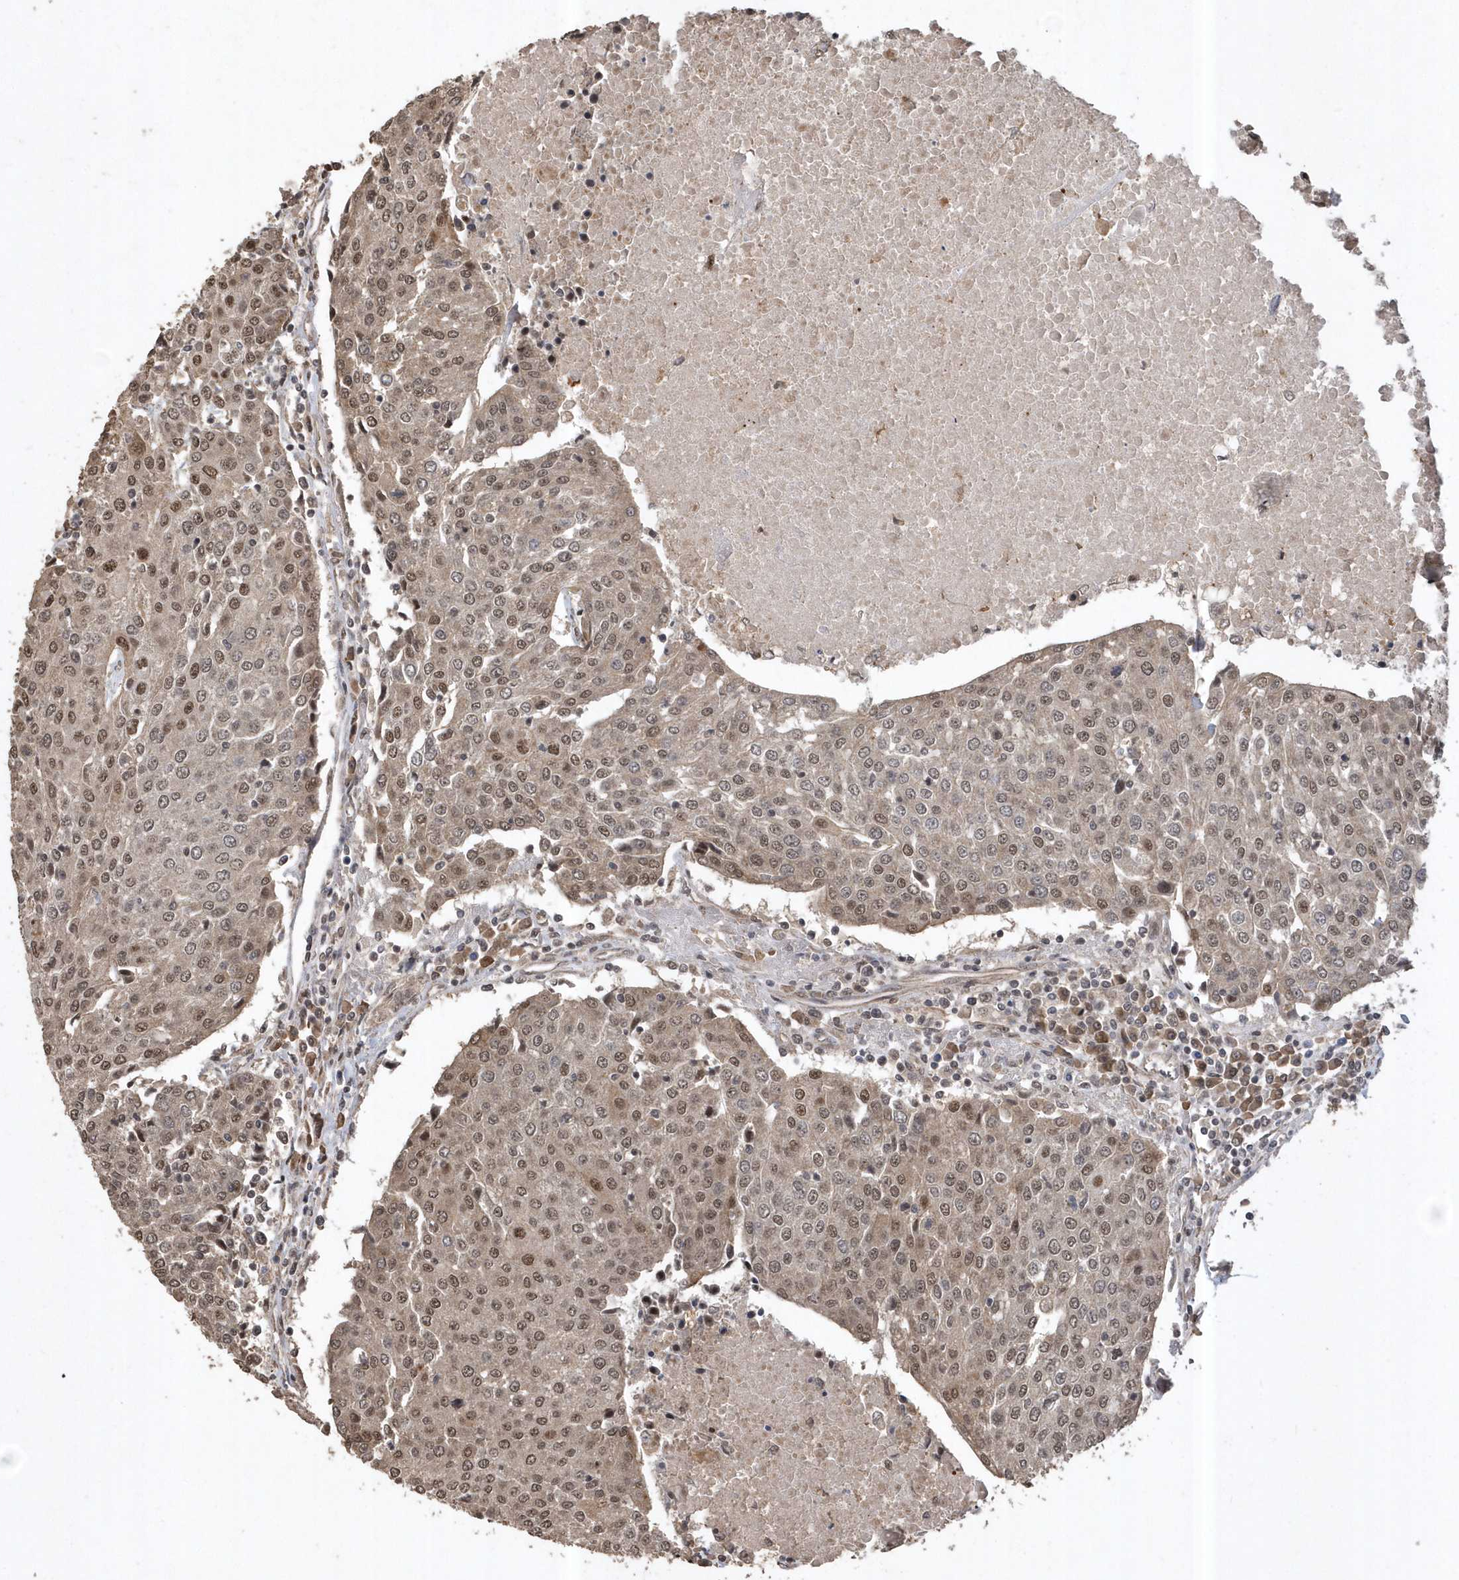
{"staining": {"intensity": "moderate", "quantity": ">75%", "location": "nuclear"}, "tissue": "urothelial cancer", "cell_type": "Tumor cells", "image_type": "cancer", "snomed": [{"axis": "morphology", "description": "Urothelial carcinoma, High grade"}, {"axis": "topography", "description": "Urinary bladder"}], "caption": "A brown stain labels moderate nuclear staining of a protein in human high-grade urothelial carcinoma tumor cells.", "gene": "INTS12", "patient": {"sex": "female", "age": 85}}